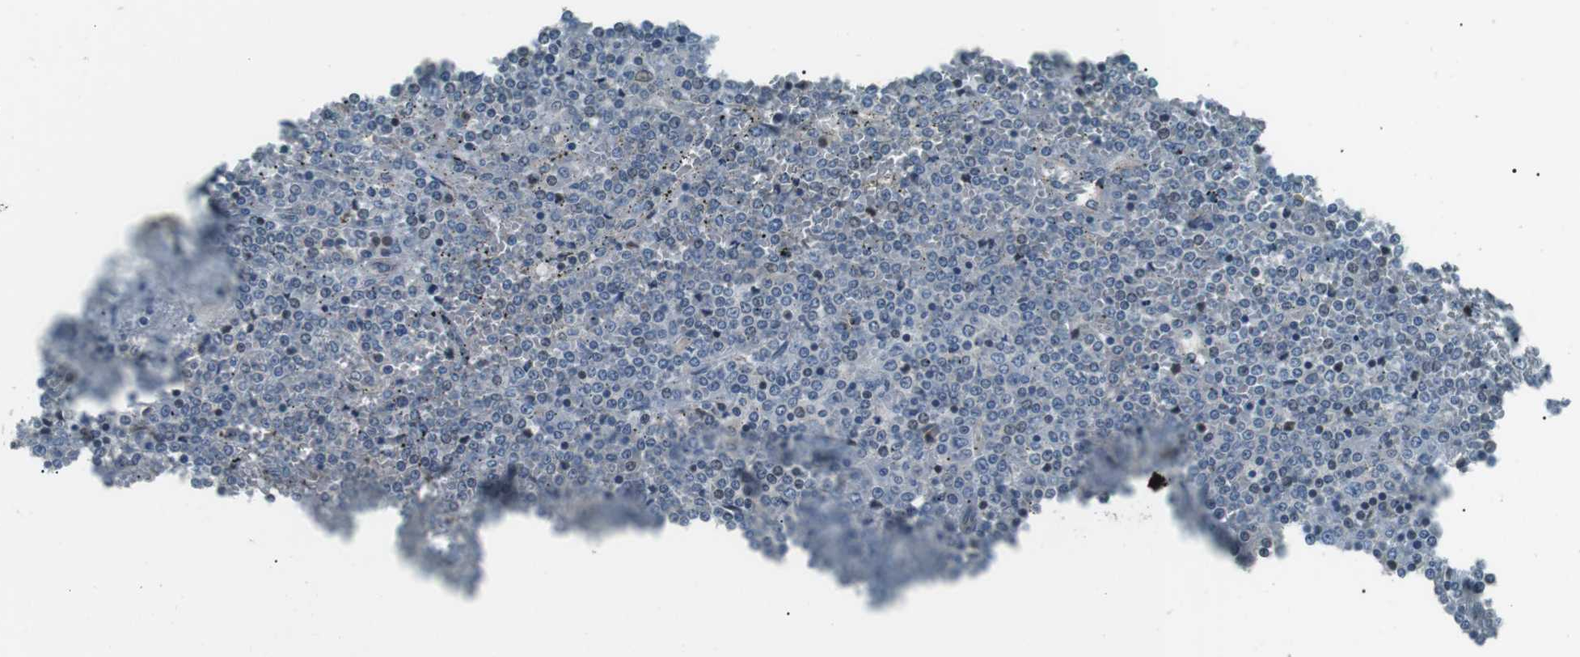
{"staining": {"intensity": "weak", "quantity": "<25%", "location": "nuclear"}, "tissue": "lymphoma", "cell_type": "Tumor cells", "image_type": "cancer", "snomed": [{"axis": "morphology", "description": "Malignant lymphoma, non-Hodgkin's type, Low grade"}, {"axis": "topography", "description": "Spleen"}], "caption": "Protein analysis of malignant lymphoma, non-Hodgkin's type (low-grade) reveals no significant expression in tumor cells.", "gene": "TMEM74", "patient": {"sex": "female", "age": 19}}